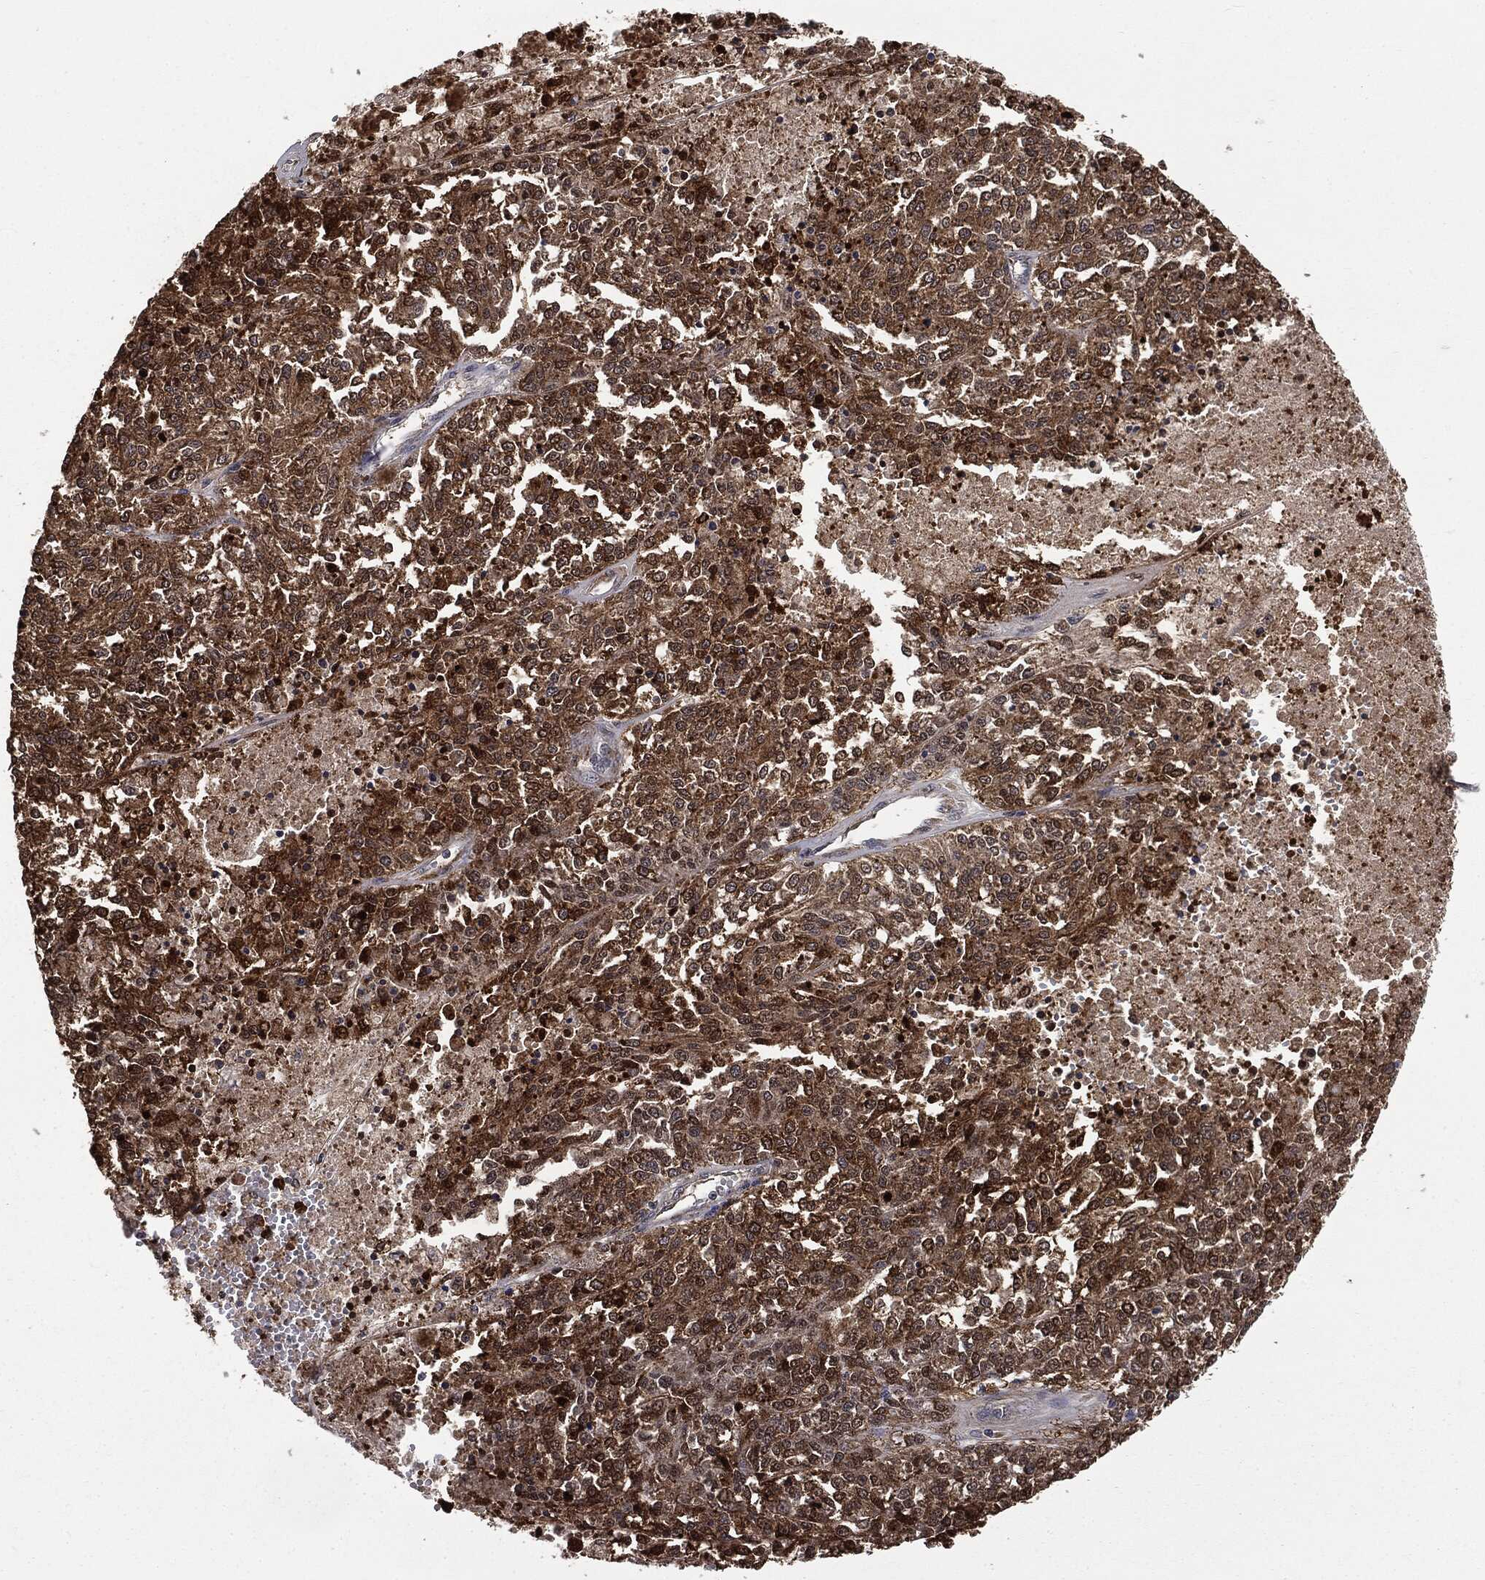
{"staining": {"intensity": "moderate", "quantity": ">75%", "location": "cytoplasmic/membranous"}, "tissue": "melanoma", "cell_type": "Tumor cells", "image_type": "cancer", "snomed": [{"axis": "morphology", "description": "Malignant melanoma, Metastatic site"}, {"axis": "topography", "description": "Lymph node"}], "caption": "A brown stain shows moderate cytoplasmic/membranous positivity of a protein in human malignant melanoma (metastatic site) tumor cells.", "gene": "GPI", "patient": {"sex": "female", "age": 64}}